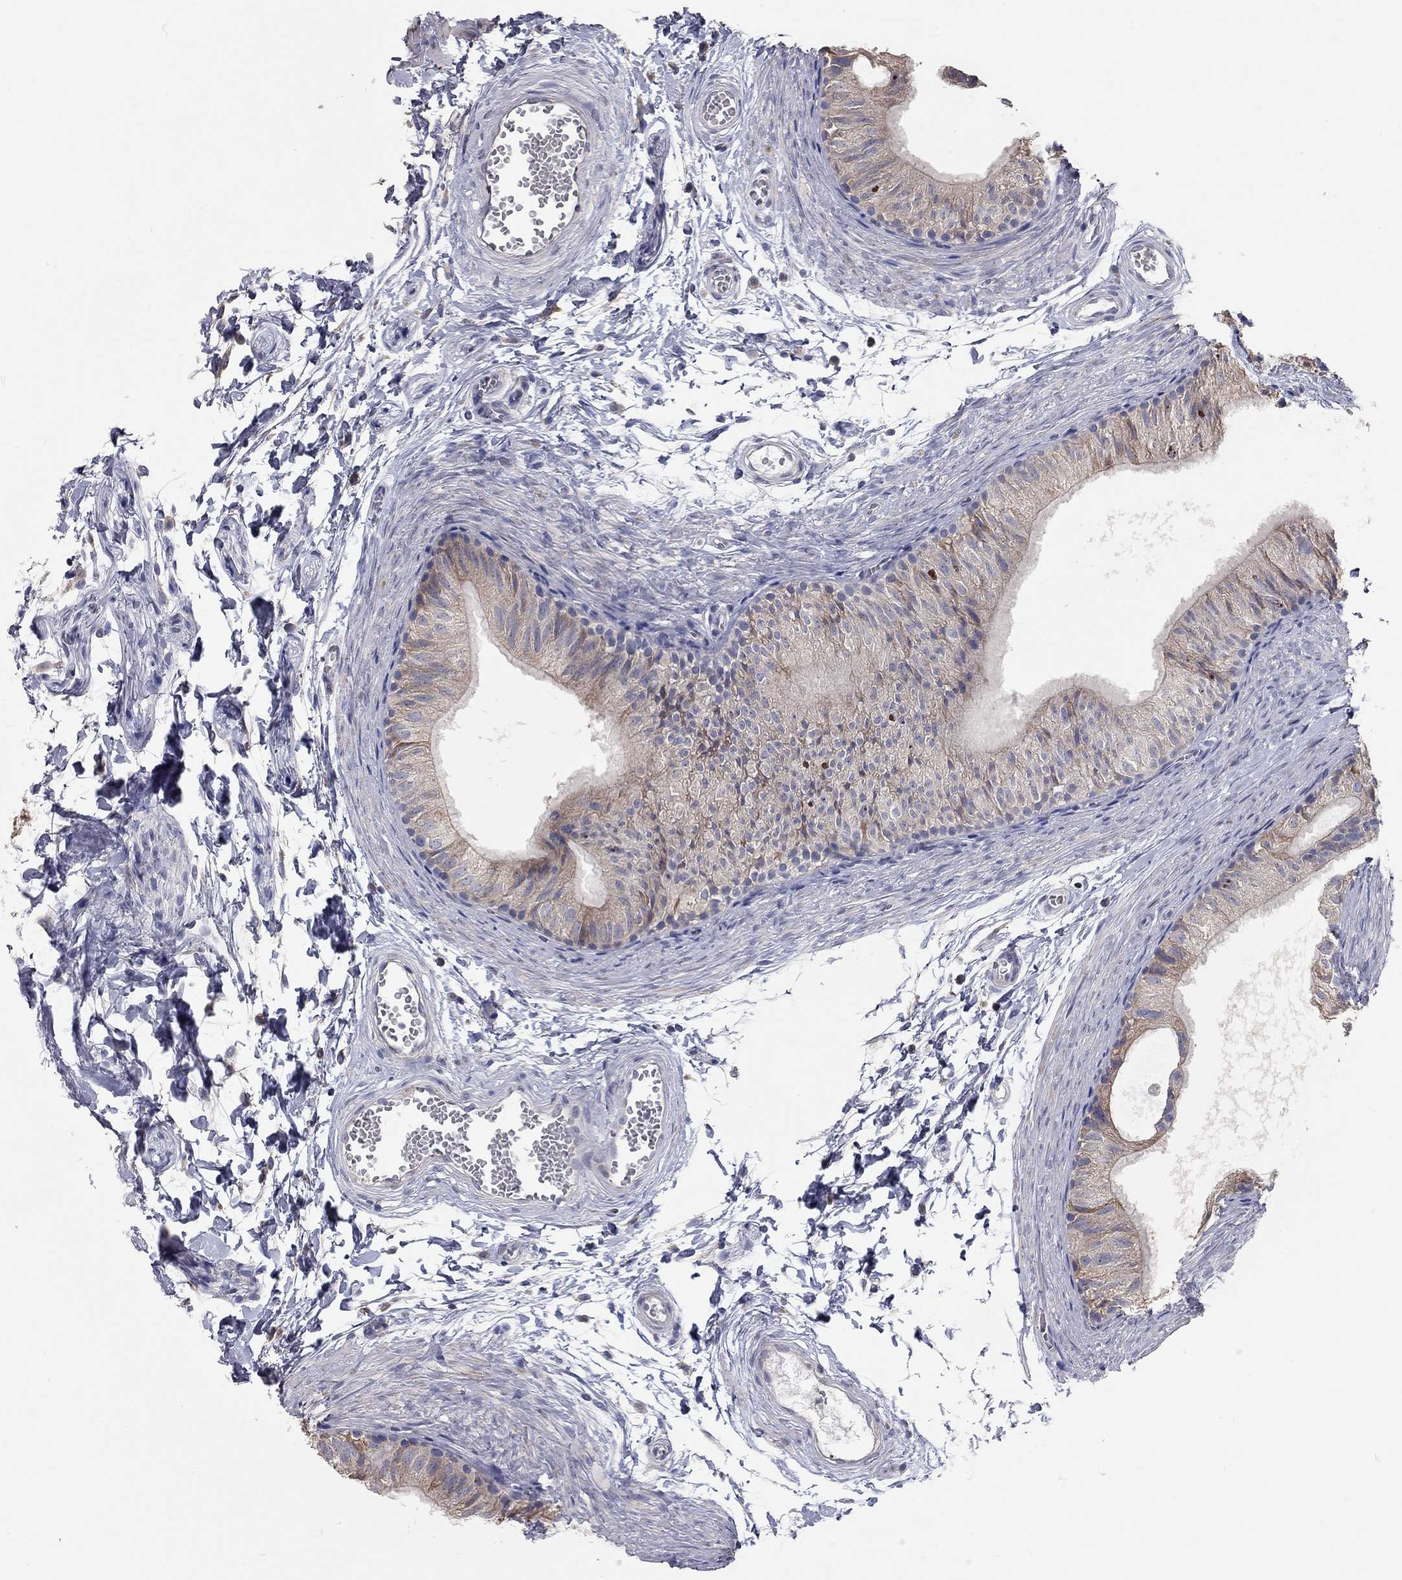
{"staining": {"intensity": "weak", "quantity": ">75%", "location": "cytoplasmic/membranous"}, "tissue": "epididymis", "cell_type": "Glandular cells", "image_type": "normal", "snomed": [{"axis": "morphology", "description": "Normal tissue, NOS"}, {"axis": "topography", "description": "Epididymis"}], "caption": "Weak cytoplasmic/membranous expression is identified in about >75% of glandular cells in normal epididymis.", "gene": "XAGE2", "patient": {"sex": "male", "age": 22}}